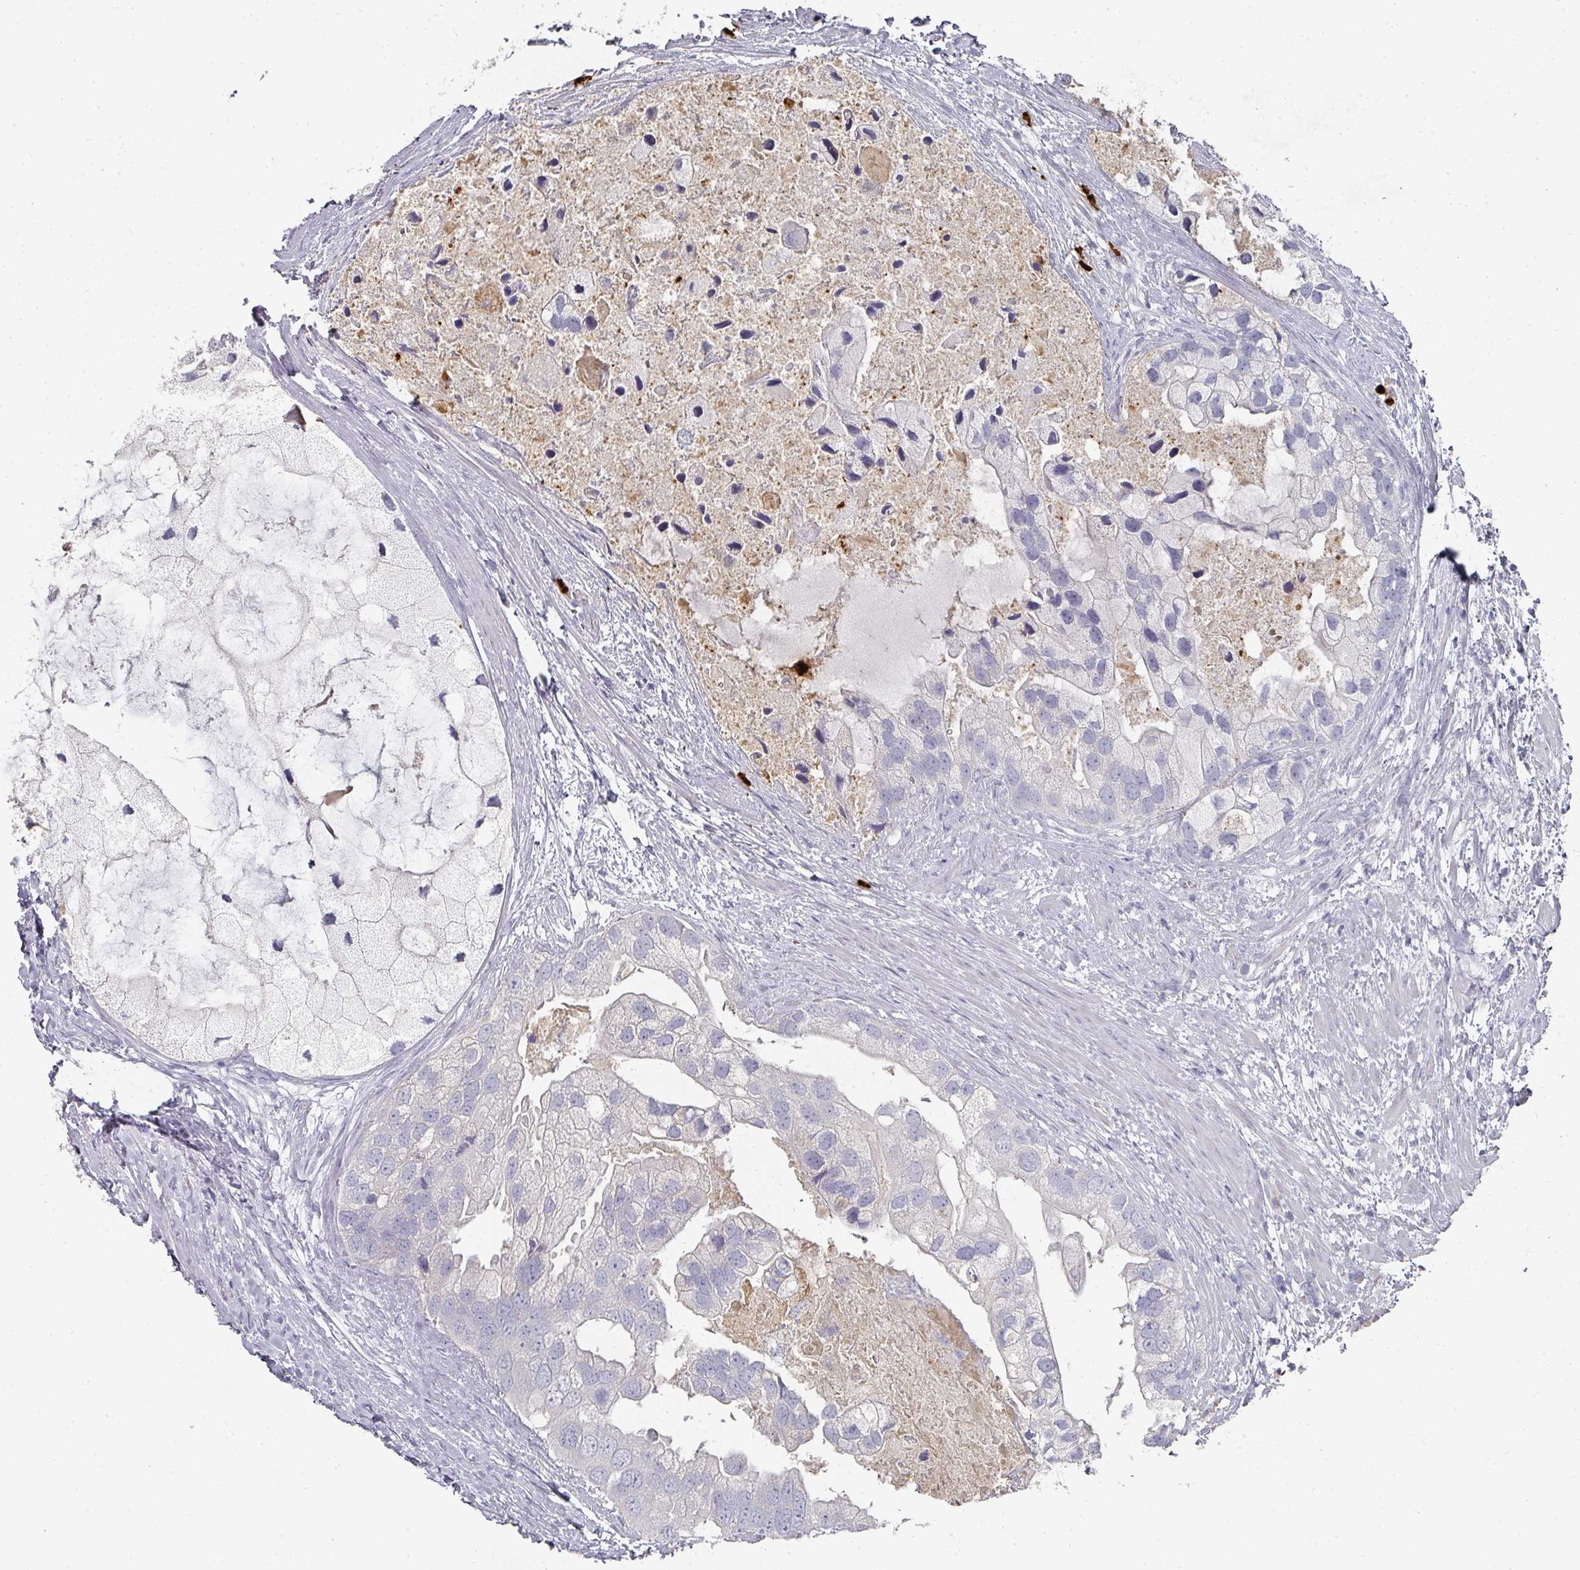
{"staining": {"intensity": "weak", "quantity": "<25%", "location": "cytoplasmic/membranous"}, "tissue": "prostate cancer", "cell_type": "Tumor cells", "image_type": "cancer", "snomed": [{"axis": "morphology", "description": "Adenocarcinoma, High grade"}, {"axis": "topography", "description": "Prostate"}], "caption": "This is an IHC photomicrograph of human prostate cancer (high-grade adenocarcinoma). There is no staining in tumor cells.", "gene": "CAMP", "patient": {"sex": "male", "age": 62}}